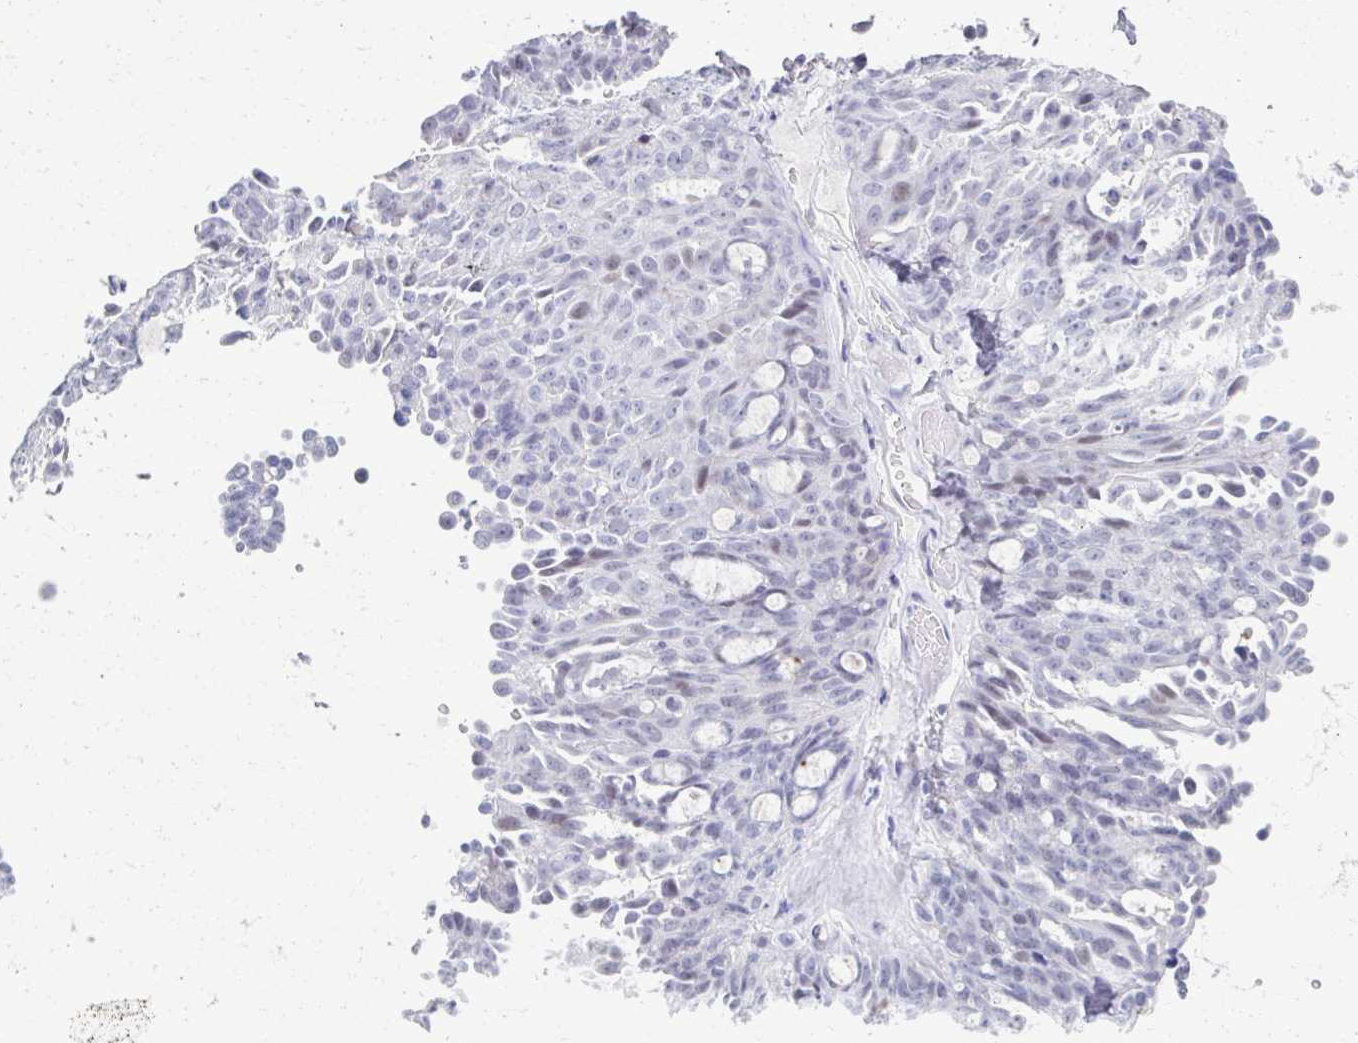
{"staining": {"intensity": "weak", "quantity": "<25%", "location": "nuclear"}, "tissue": "ovarian cancer", "cell_type": "Tumor cells", "image_type": "cancer", "snomed": [{"axis": "morphology", "description": "Cystadenocarcinoma, serous, NOS"}, {"axis": "topography", "description": "Ovary"}], "caption": "Tumor cells are negative for brown protein staining in ovarian serous cystadenocarcinoma.", "gene": "PERM1", "patient": {"sex": "female", "age": 71}}